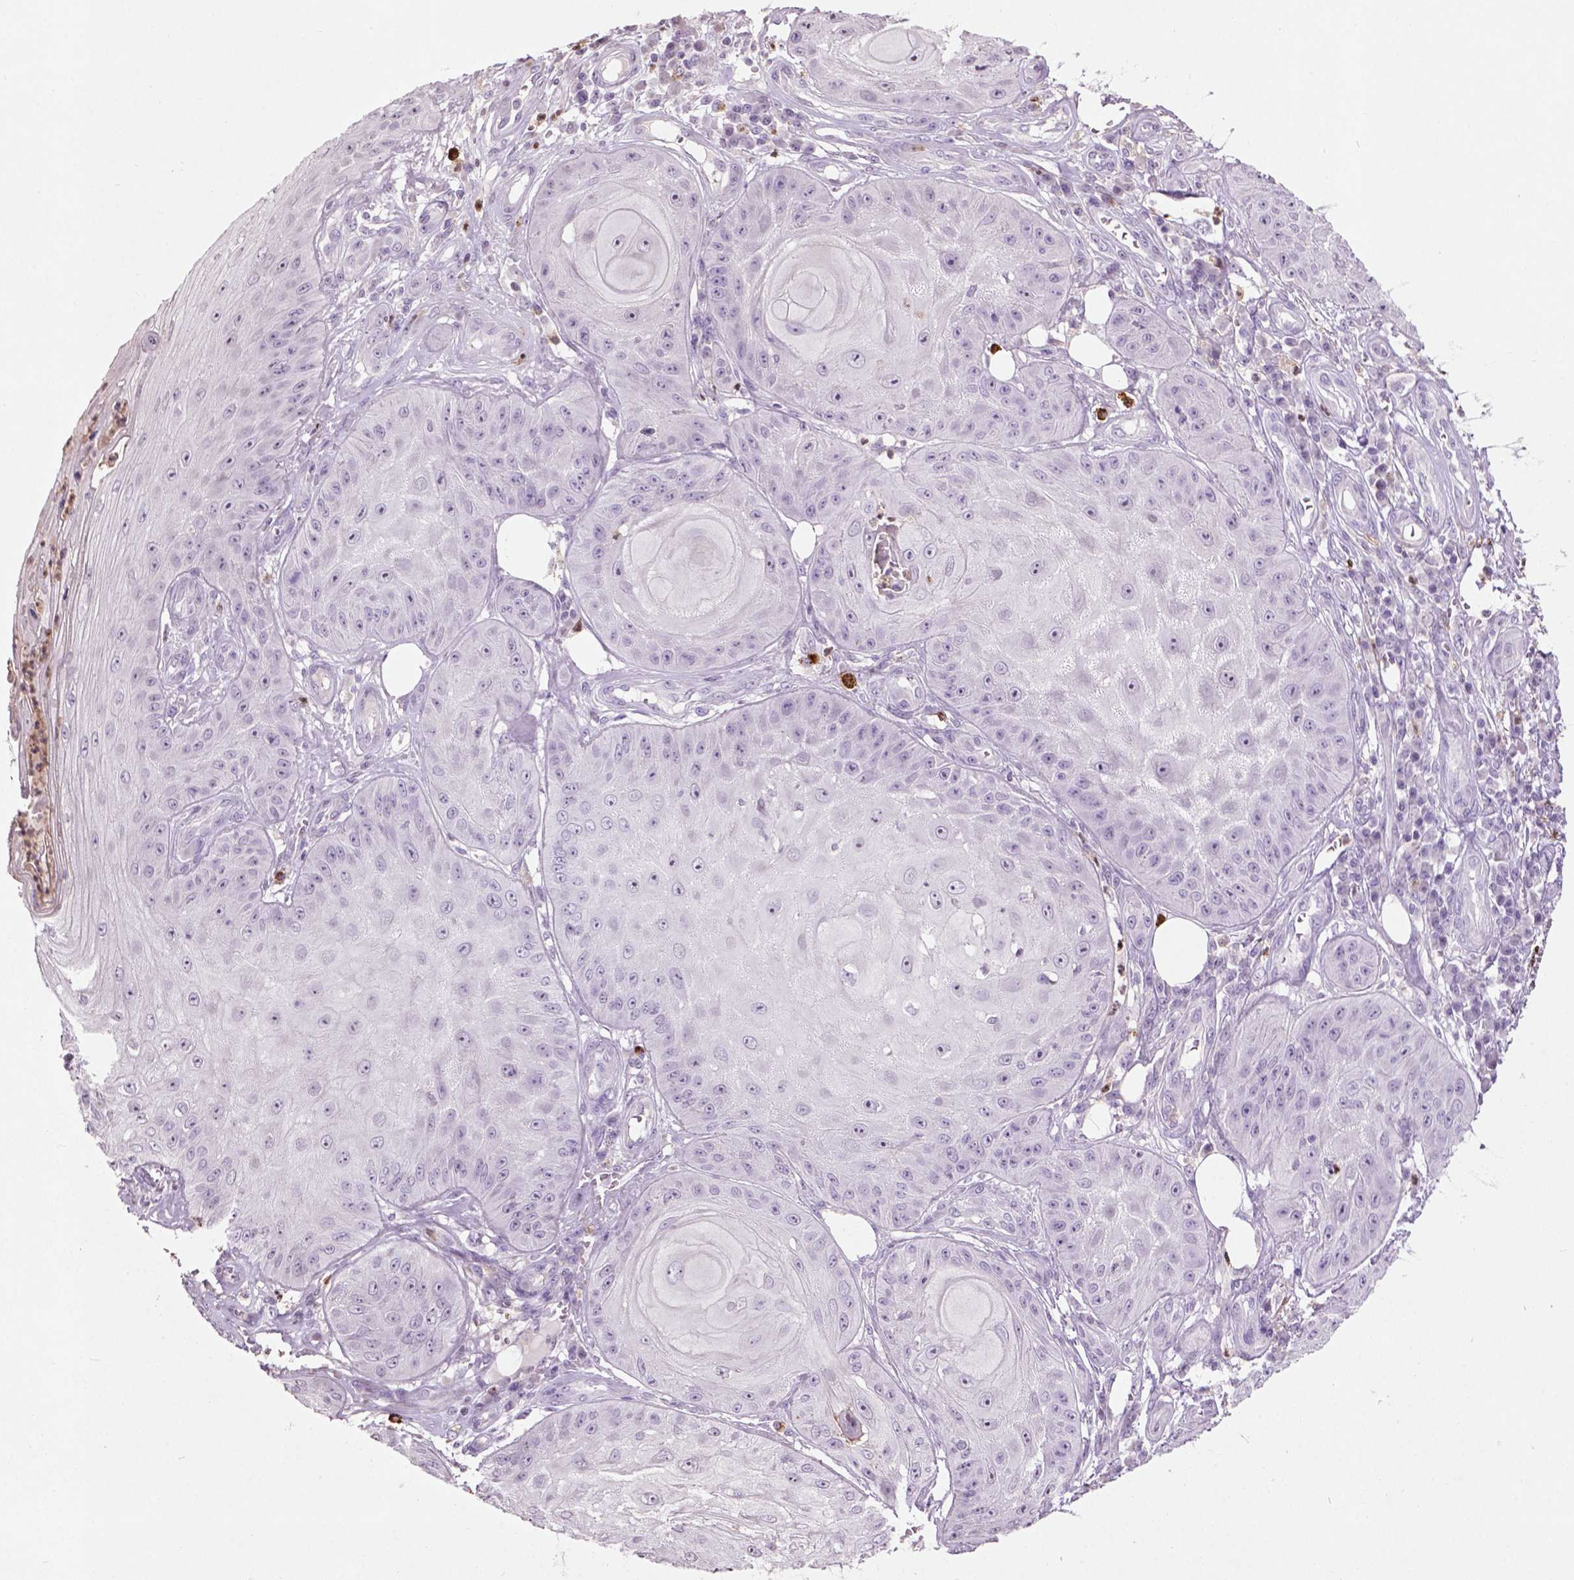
{"staining": {"intensity": "negative", "quantity": "none", "location": "none"}, "tissue": "skin cancer", "cell_type": "Tumor cells", "image_type": "cancer", "snomed": [{"axis": "morphology", "description": "Squamous cell carcinoma, NOS"}, {"axis": "topography", "description": "Skin"}], "caption": "High power microscopy photomicrograph of an immunohistochemistry (IHC) photomicrograph of skin cancer, revealing no significant staining in tumor cells.", "gene": "NTNG2", "patient": {"sex": "male", "age": 70}}